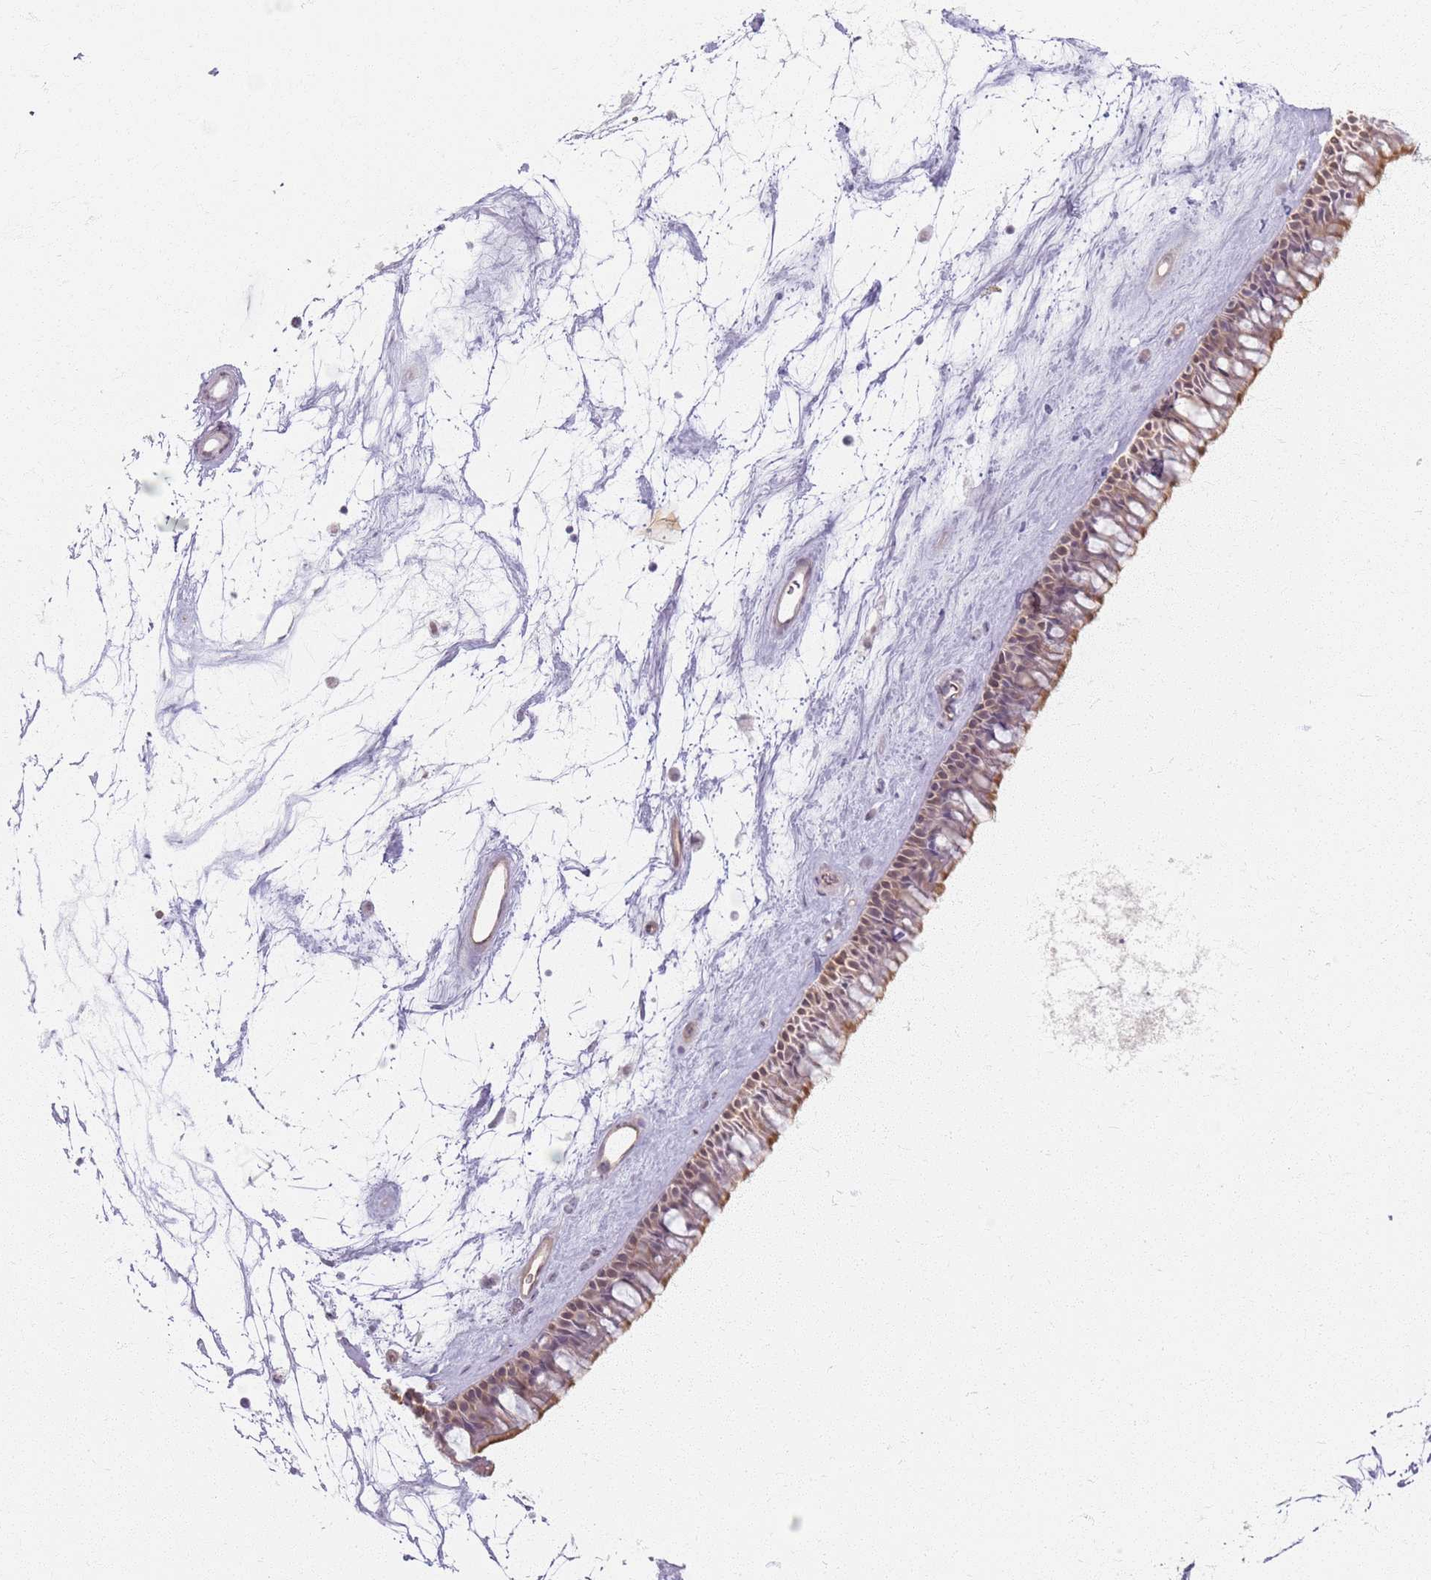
{"staining": {"intensity": "moderate", "quantity": ">75%", "location": "cytoplasmic/membranous"}, "tissue": "nasopharynx", "cell_type": "Respiratory epithelial cells", "image_type": "normal", "snomed": [{"axis": "morphology", "description": "Normal tissue, NOS"}, {"axis": "topography", "description": "Nasopharynx"}], "caption": "Nasopharynx stained with IHC displays moderate cytoplasmic/membranous staining in approximately >75% of respiratory epithelial cells. (Brightfield microscopy of DAB IHC at high magnification).", "gene": "KCNA5", "patient": {"sex": "male", "age": 64}}